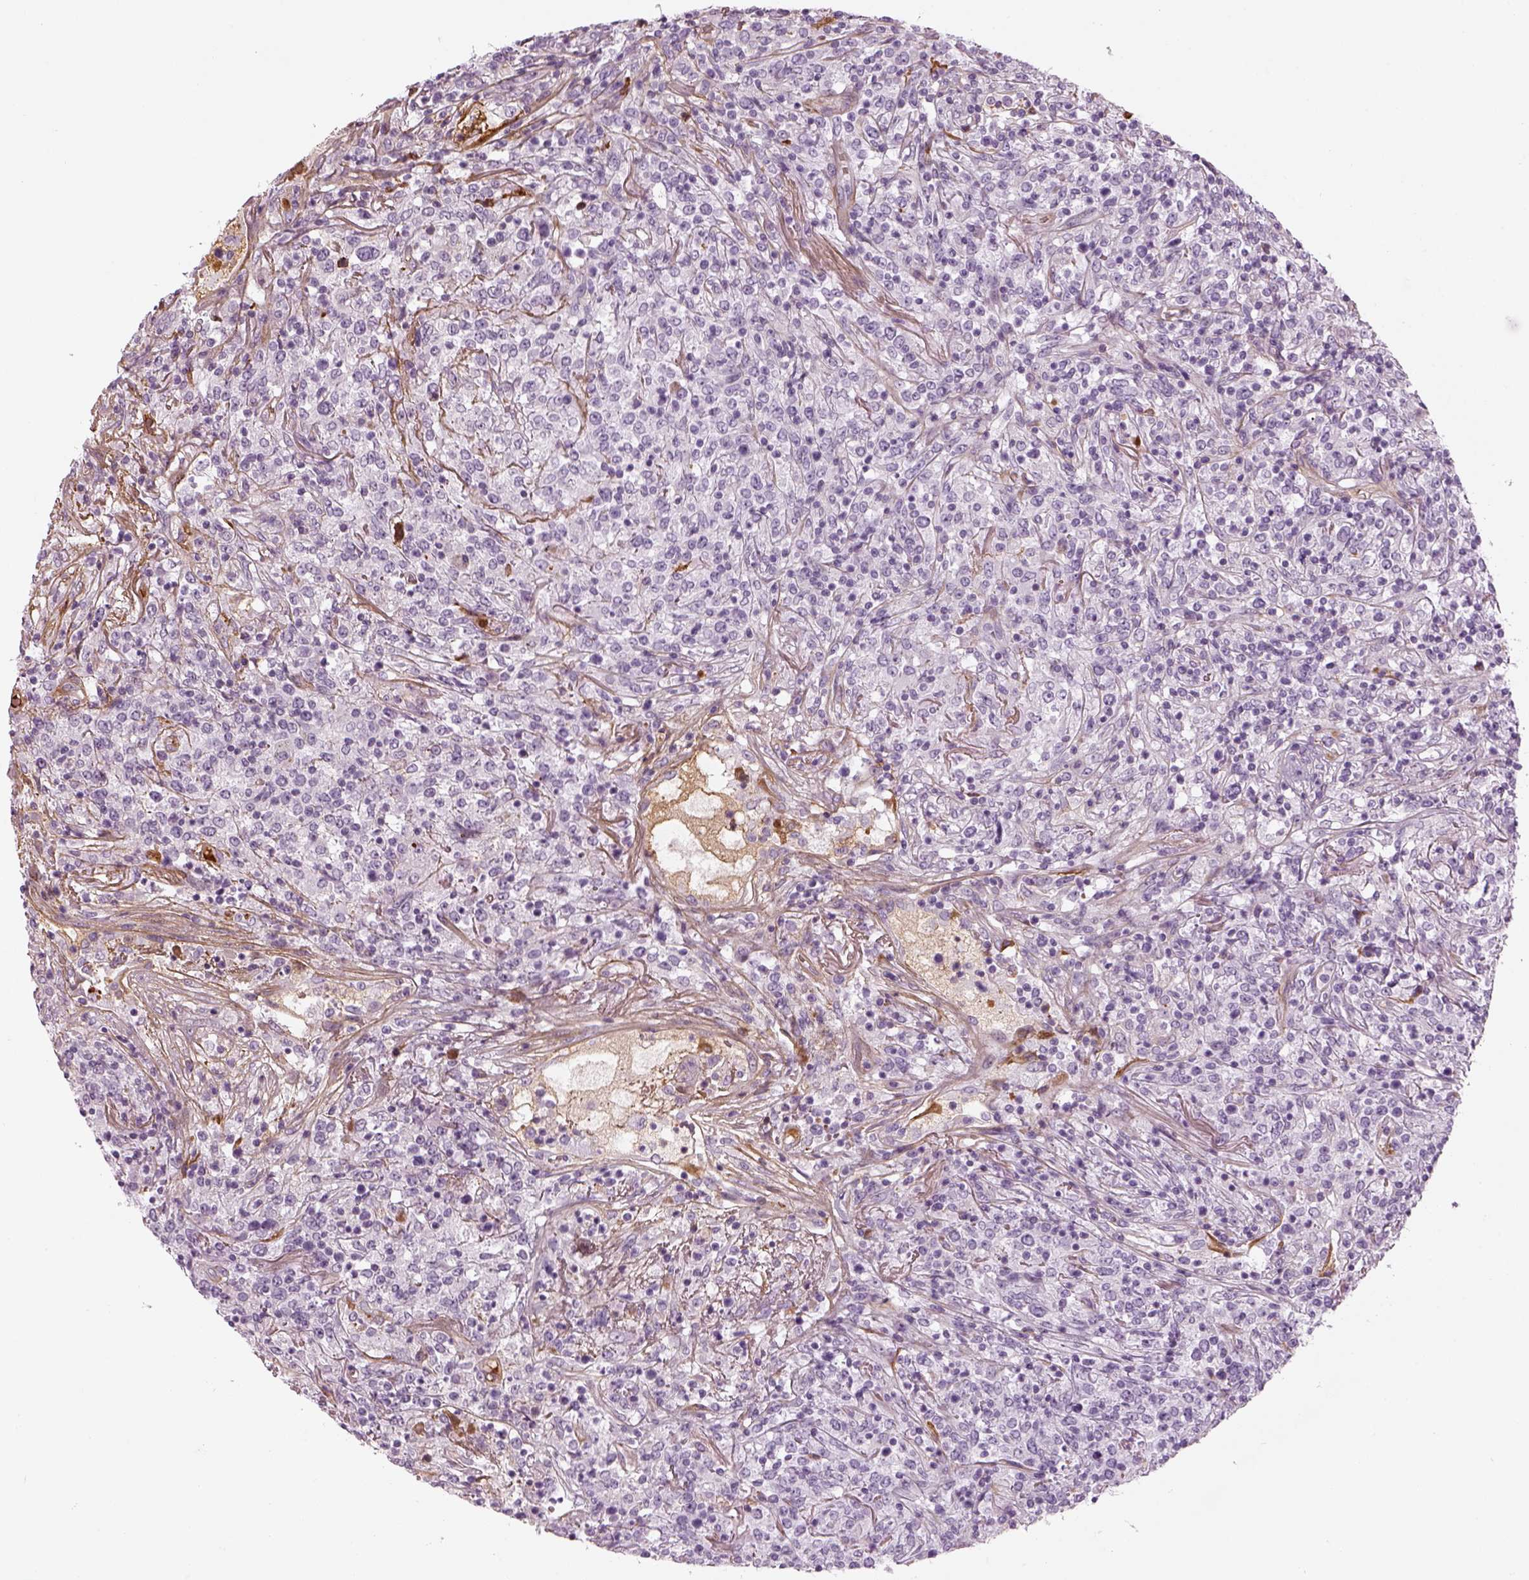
{"staining": {"intensity": "negative", "quantity": "none", "location": "none"}, "tissue": "lymphoma", "cell_type": "Tumor cells", "image_type": "cancer", "snomed": [{"axis": "morphology", "description": "Malignant lymphoma, non-Hodgkin's type, High grade"}, {"axis": "topography", "description": "Lung"}], "caption": "Lymphoma stained for a protein using IHC exhibits no positivity tumor cells.", "gene": "PABPC1L2B", "patient": {"sex": "male", "age": 79}}